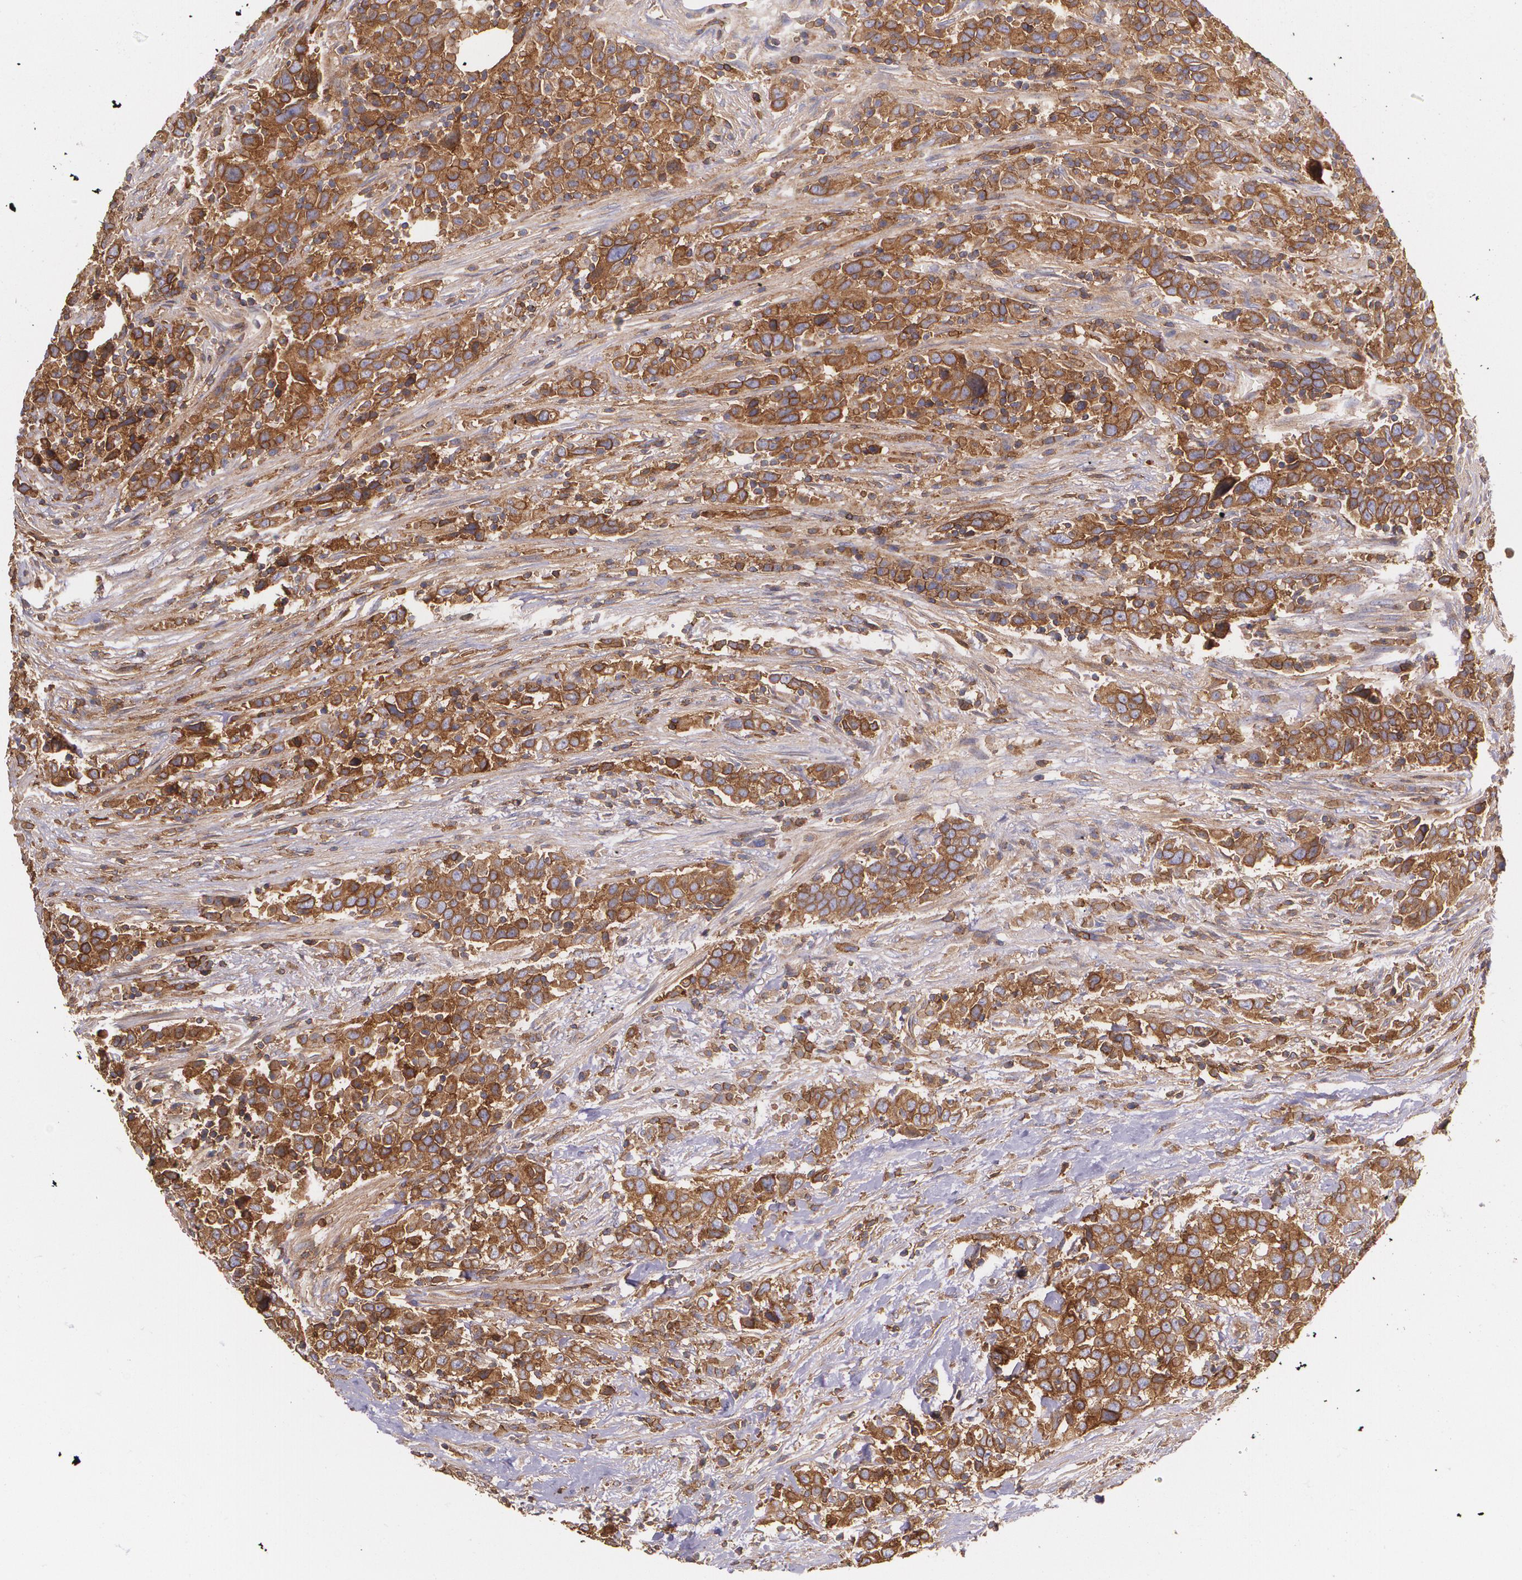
{"staining": {"intensity": "strong", "quantity": ">75%", "location": "cytoplasmic/membranous"}, "tissue": "urothelial cancer", "cell_type": "Tumor cells", "image_type": "cancer", "snomed": [{"axis": "morphology", "description": "Urothelial carcinoma, High grade"}, {"axis": "topography", "description": "Urinary bladder"}], "caption": "Immunohistochemical staining of human urothelial cancer exhibits high levels of strong cytoplasmic/membranous positivity in approximately >75% of tumor cells.", "gene": "B2M", "patient": {"sex": "male", "age": 61}}